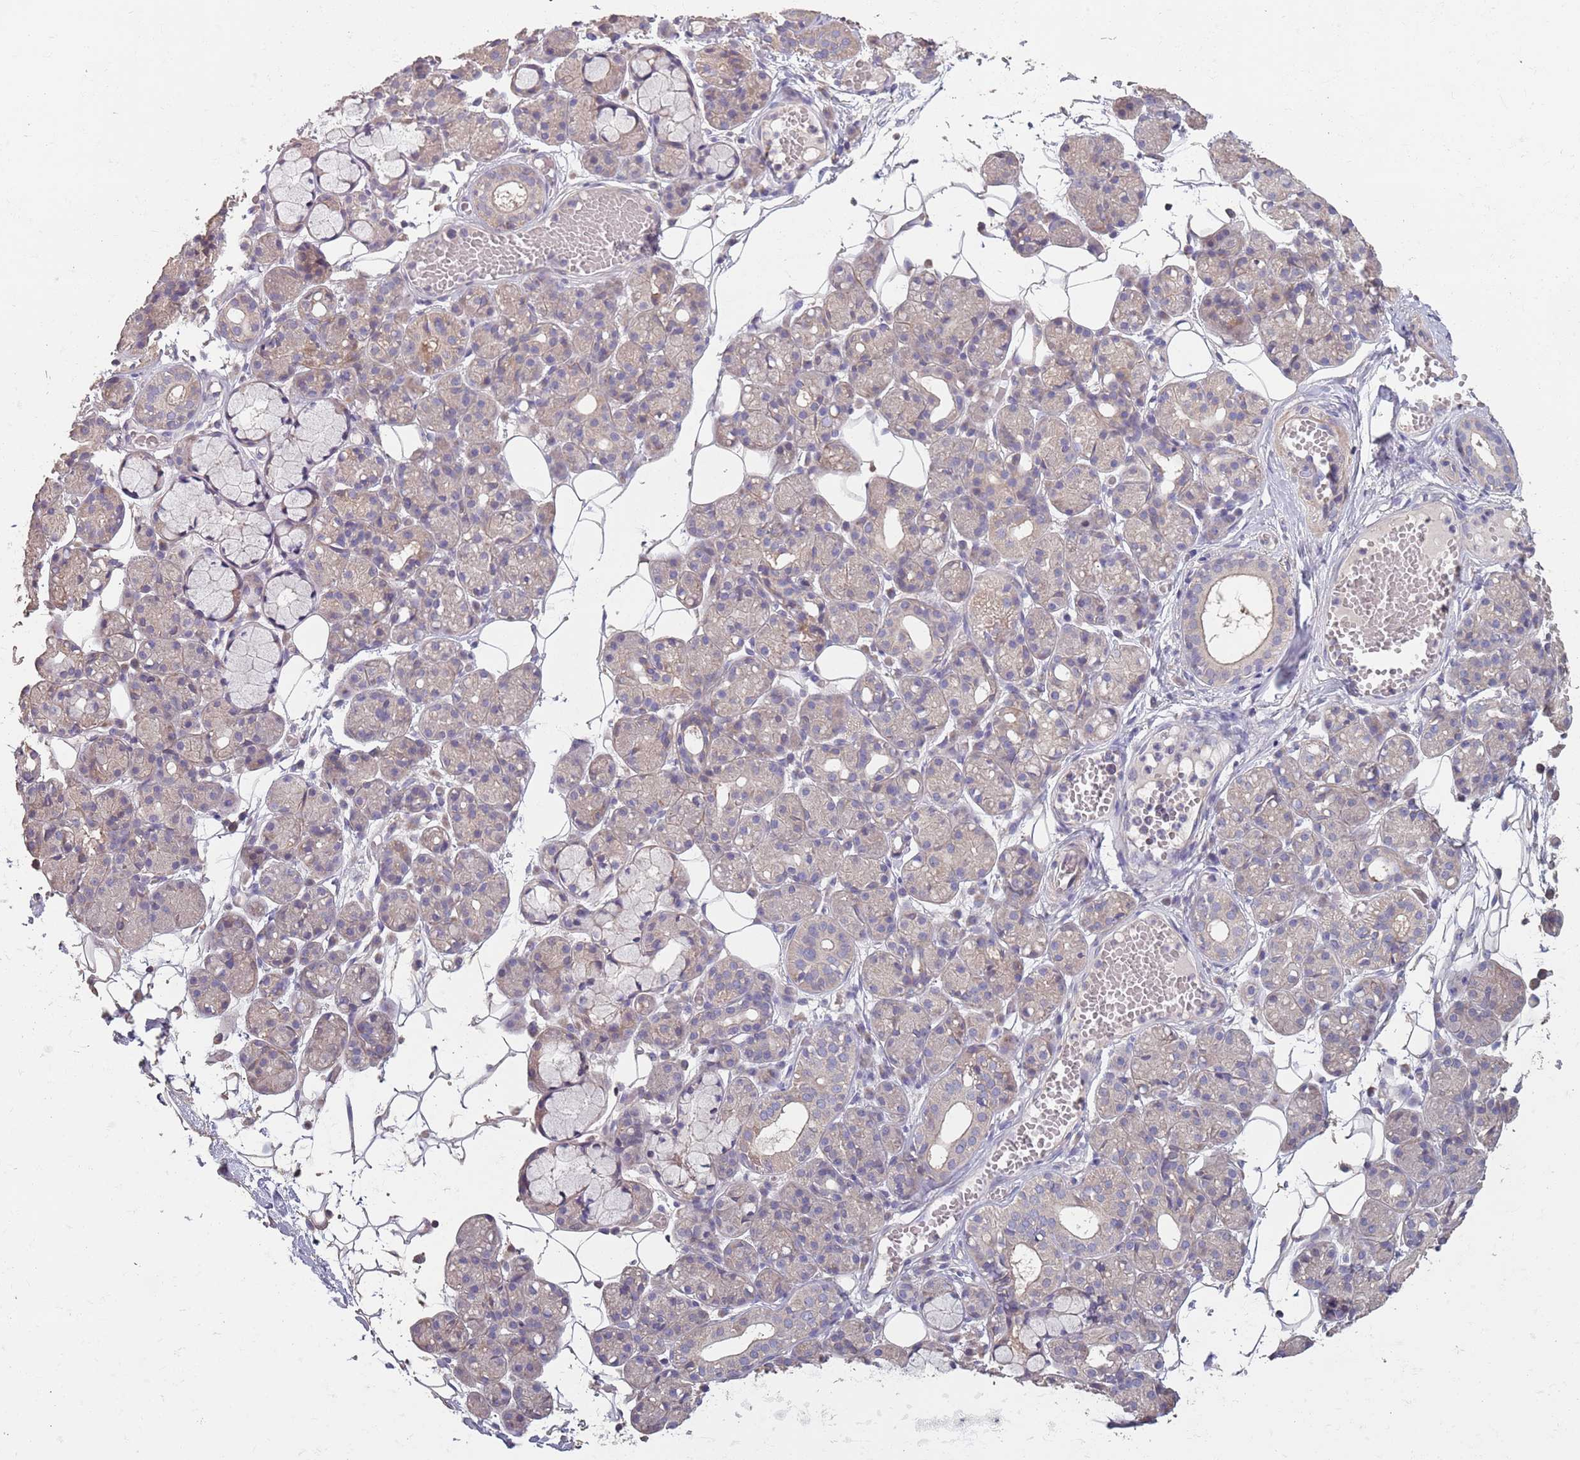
{"staining": {"intensity": "weak", "quantity": "<25%", "location": "cytoplasmic/membranous"}, "tissue": "salivary gland", "cell_type": "Glandular cells", "image_type": "normal", "snomed": [{"axis": "morphology", "description": "Normal tissue, NOS"}, {"axis": "topography", "description": "Salivary gland"}], "caption": "This is an immunohistochemistry (IHC) photomicrograph of unremarkable human salivary gland. There is no staining in glandular cells.", "gene": "MBD3L1", "patient": {"sex": "male", "age": 63}}